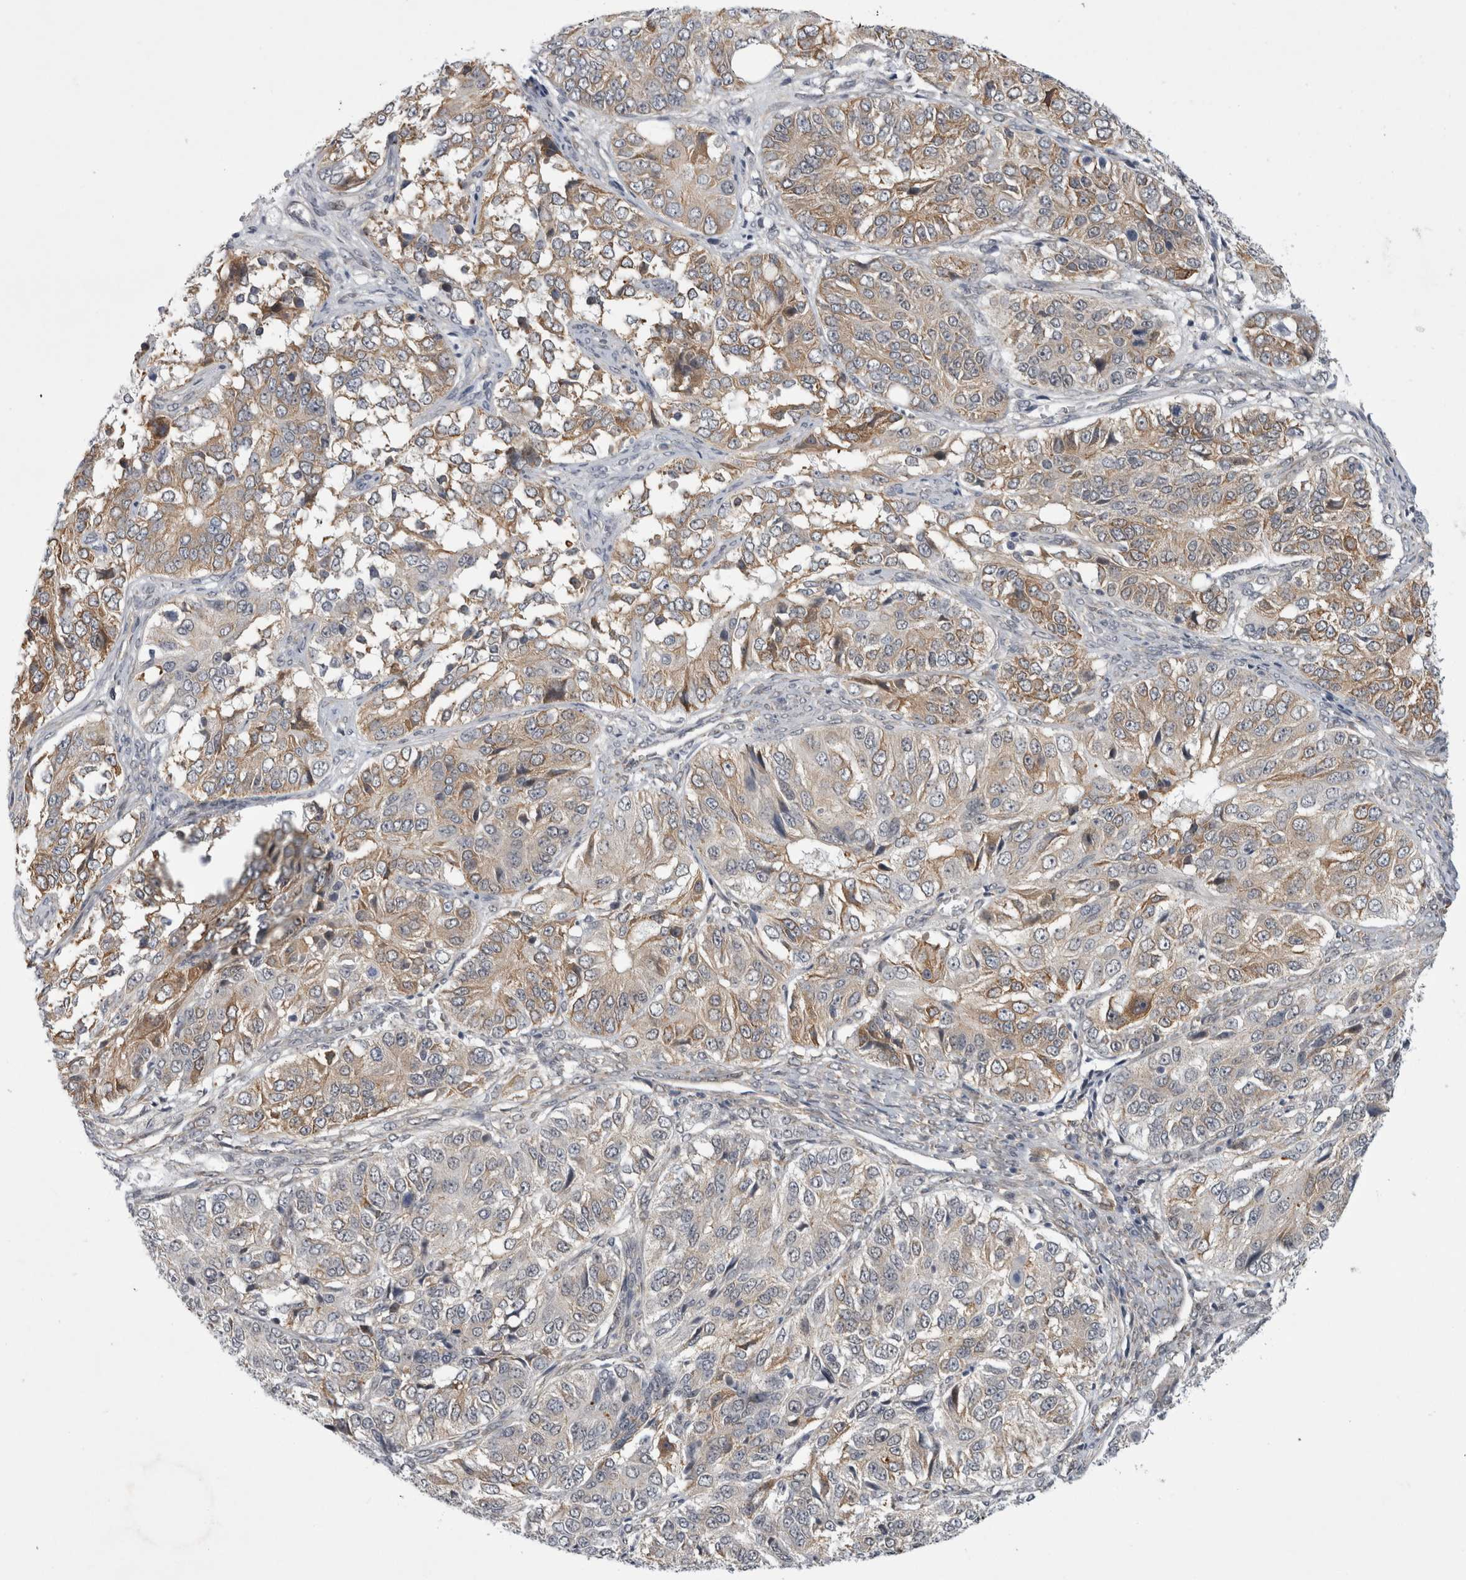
{"staining": {"intensity": "weak", "quantity": "25%-75%", "location": "cytoplasmic/membranous"}, "tissue": "ovarian cancer", "cell_type": "Tumor cells", "image_type": "cancer", "snomed": [{"axis": "morphology", "description": "Carcinoma, endometroid"}, {"axis": "topography", "description": "Ovary"}], "caption": "Immunohistochemistry (IHC) staining of ovarian endometroid carcinoma, which demonstrates low levels of weak cytoplasmic/membranous positivity in approximately 25%-75% of tumor cells indicating weak cytoplasmic/membranous protein expression. The staining was performed using DAB (3,3'-diaminobenzidine) (brown) for protein detection and nuclei were counterstained in hematoxylin (blue).", "gene": "PARP11", "patient": {"sex": "female", "age": 51}}